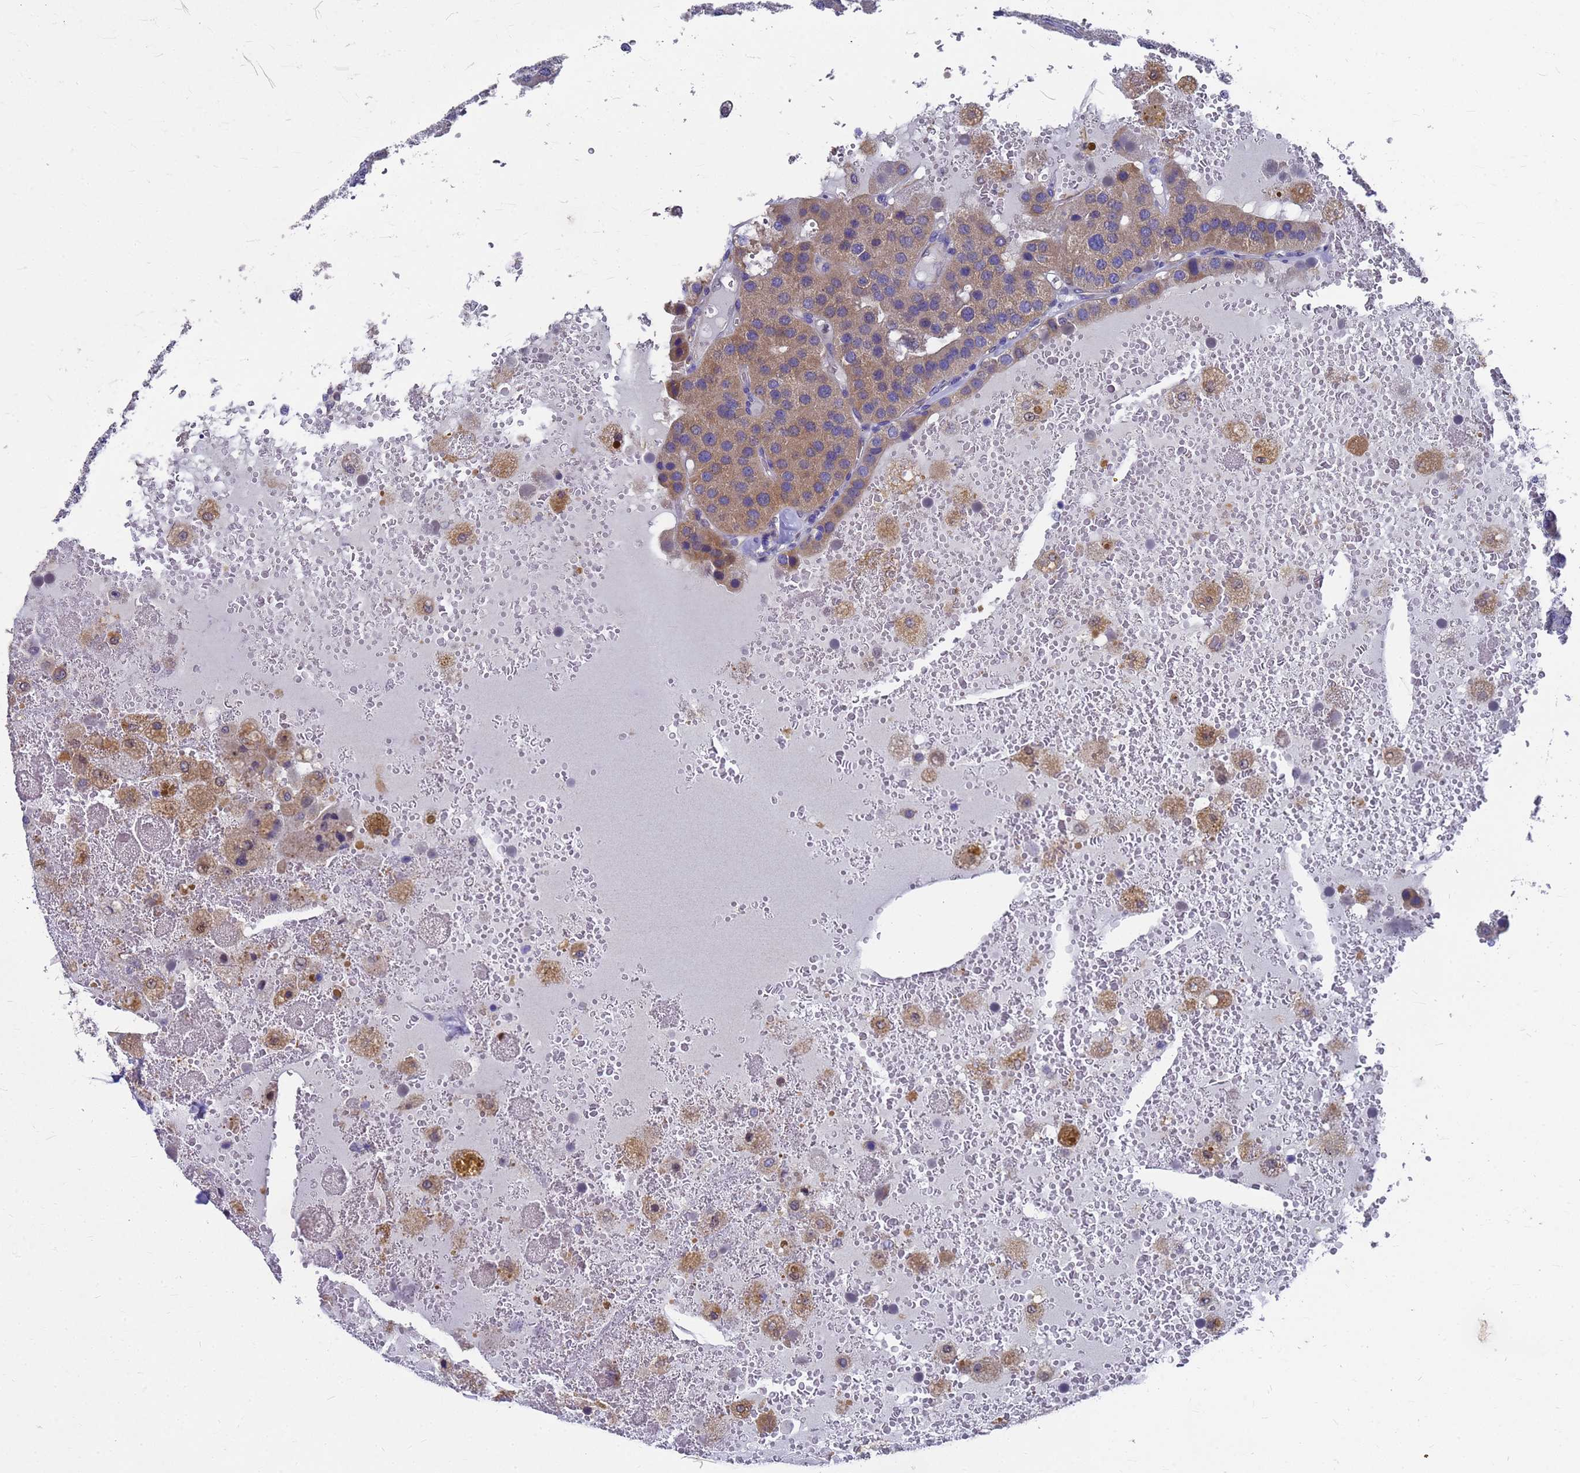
{"staining": {"intensity": "moderate", "quantity": "<25%", "location": "cytoplasmic/membranous"}, "tissue": "parathyroid gland", "cell_type": "Glandular cells", "image_type": "normal", "snomed": [{"axis": "morphology", "description": "Normal tissue, NOS"}, {"axis": "morphology", "description": "Adenoma, NOS"}, {"axis": "topography", "description": "Parathyroid gland"}], "caption": "The image displays a brown stain indicating the presence of a protein in the cytoplasmic/membranous of glandular cells in parathyroid gland. (Brightfield microscopy of DAB IHC at high magnification).", "gene": "SLC35E2B", "patient": {"sex": "female", "age": 86}}